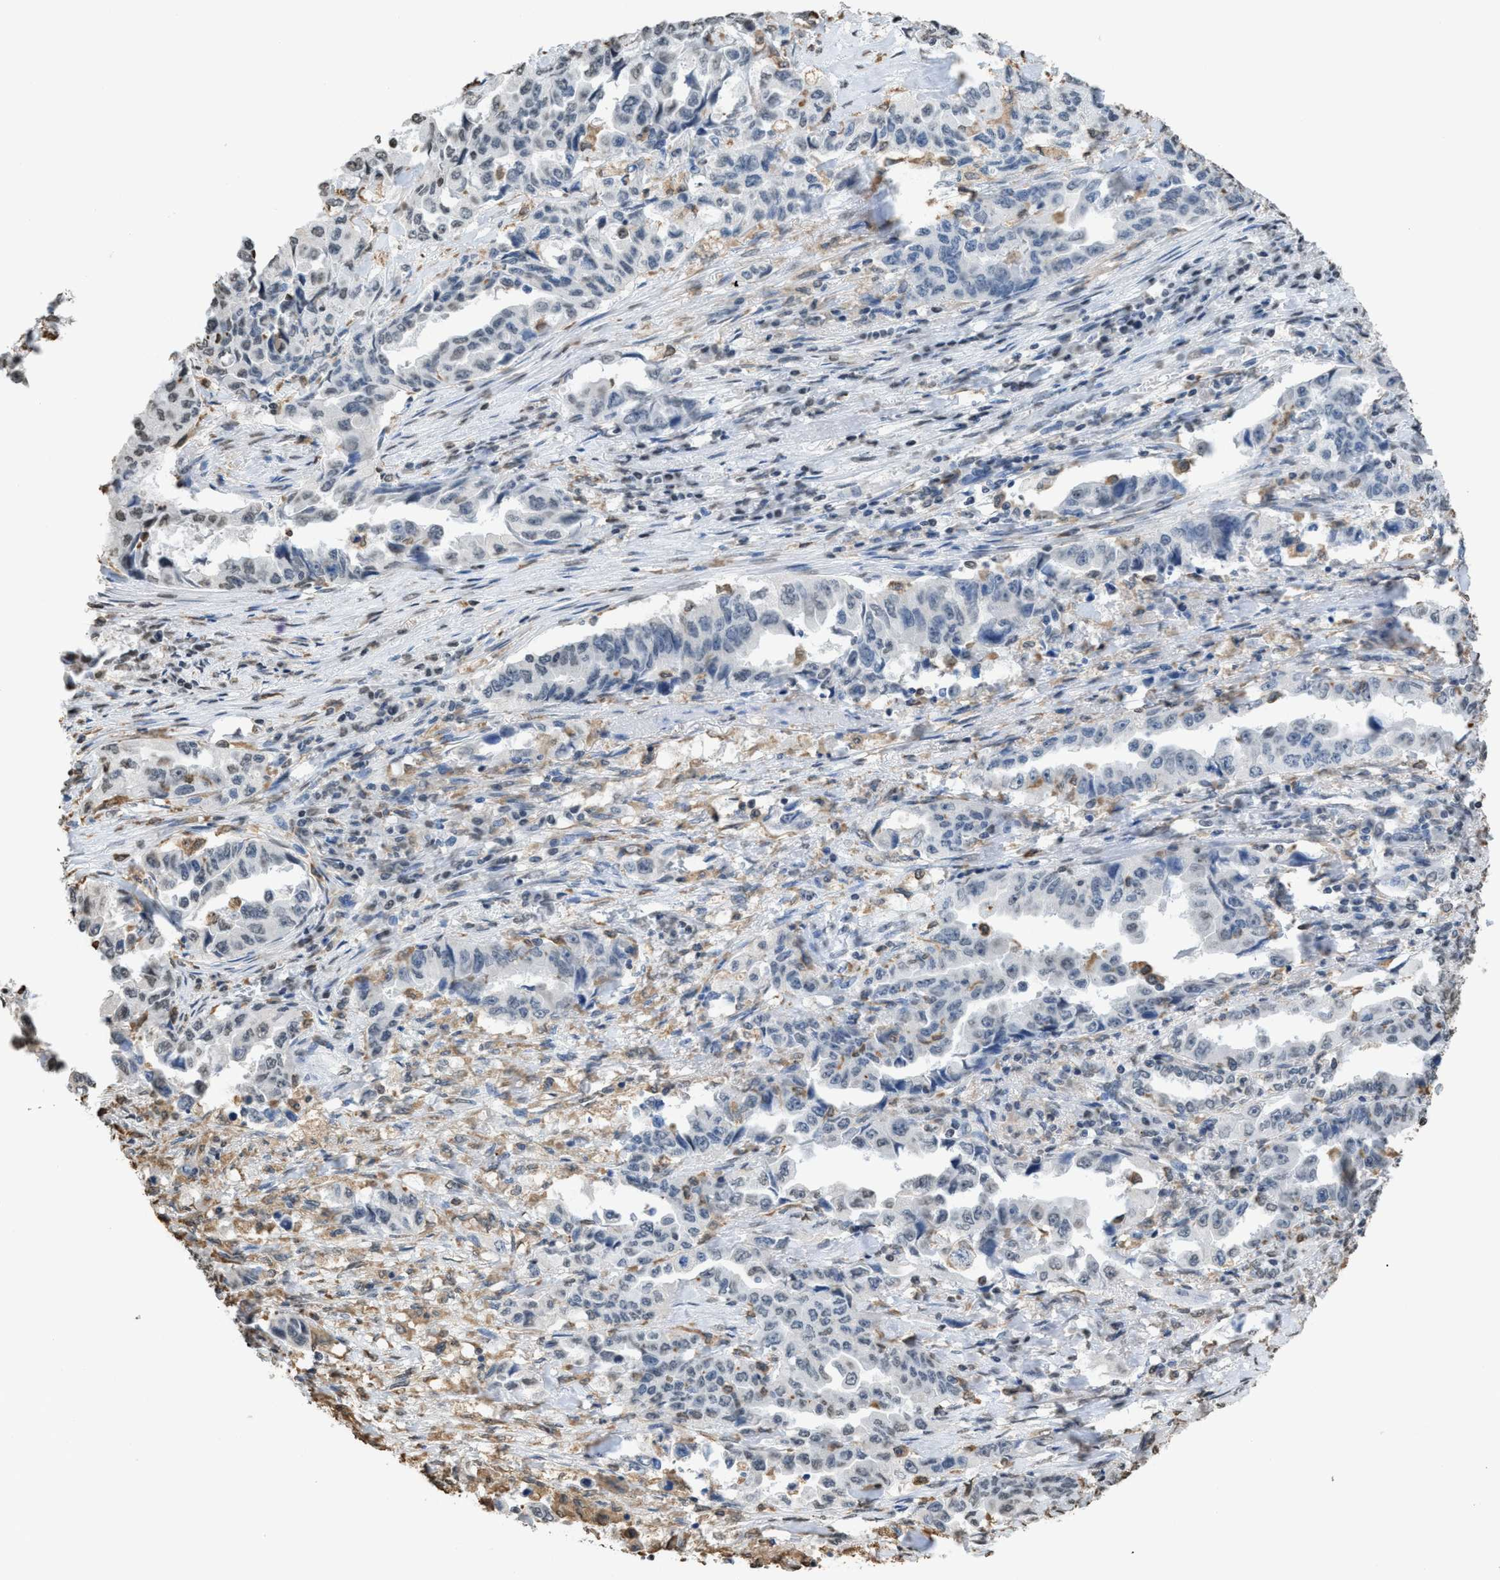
{"staining": {"intensity": "negative", "quantity": "none", "location": "none"}, "tissue": "lung cancer", "cell_type": "Tumor cells", "image_type": "cancer", "snomed": [{"axis": "morphology", "description": "Adenocarcinoma, NOS"}, {"axis": "topography", "description": "Lung"}], "caption": "DAB (3,3'-diaminobenzidine) immunohistochemical staining of human lung cancer (adenocarcinoma) displays no significant staining in tumor cells.", "gene": "NUP88", "patient": {"sex": "female", "age": 51}}